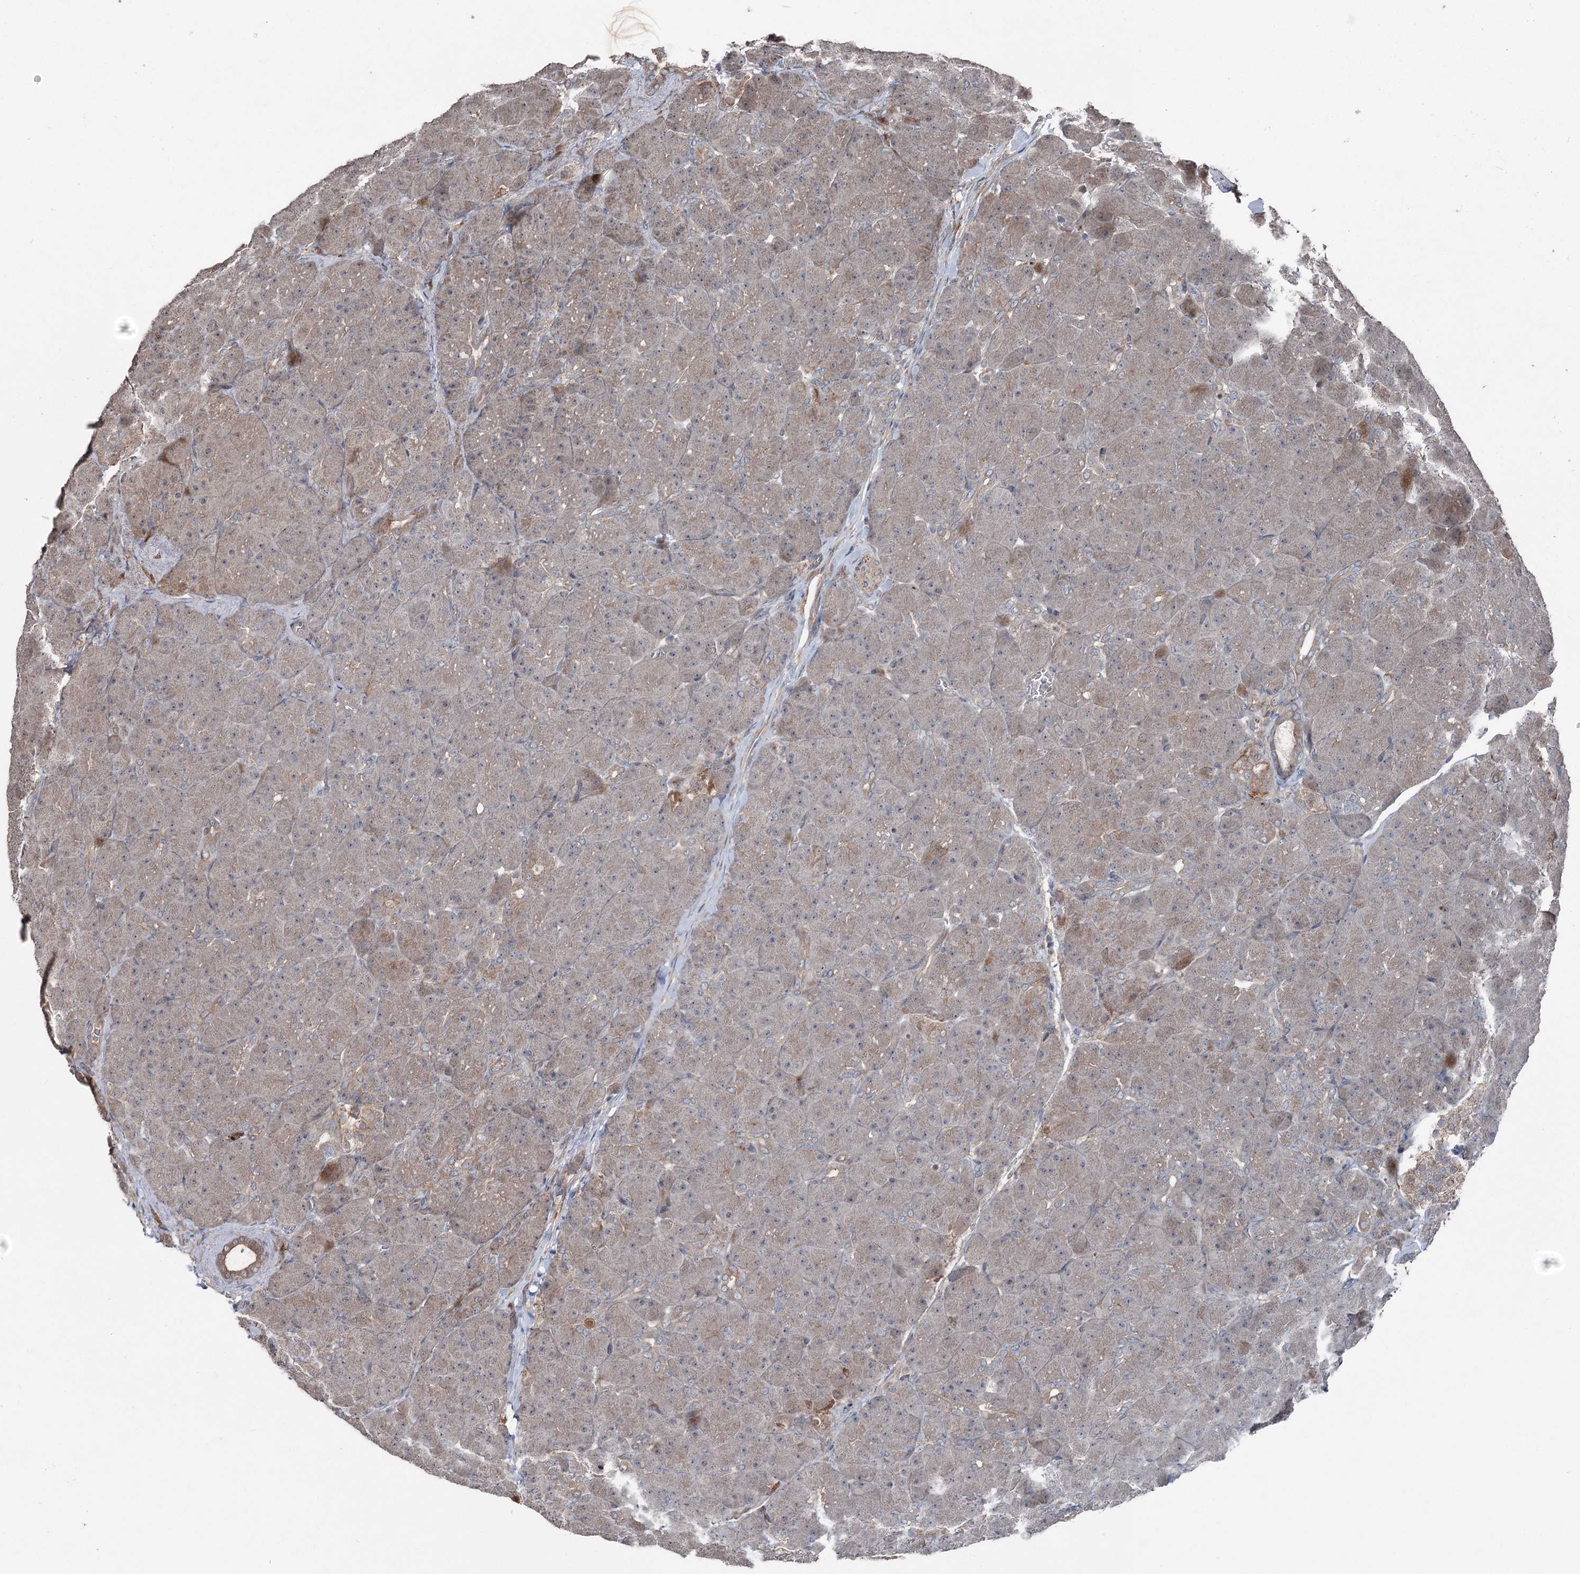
{"staining": {"intensity": "moderate", "quantity": "25%-75%", "location": "cytoplasmic/membranous"}, "tissue": "pancreas", "cell_type": "Exocrine glandular cells", "image_type": "normal", "snomed": [{"axis": "morphology", "description": "Normal tissue, NOS"}, {"axis": "topography", "description": "Pancreas"}], "caption": "The histopathology image exhibits immunohistochemical staining of benign pancreas. There is moderate cytoplasmic/membranous expression is identified in about 25%-75% of exocrine glandular cells. (brown staining indicates protein expression, while blue staining denotes nuclei).", "gene": "MAPK8IP2", "patient": {"sex": "male", "age": 66}}